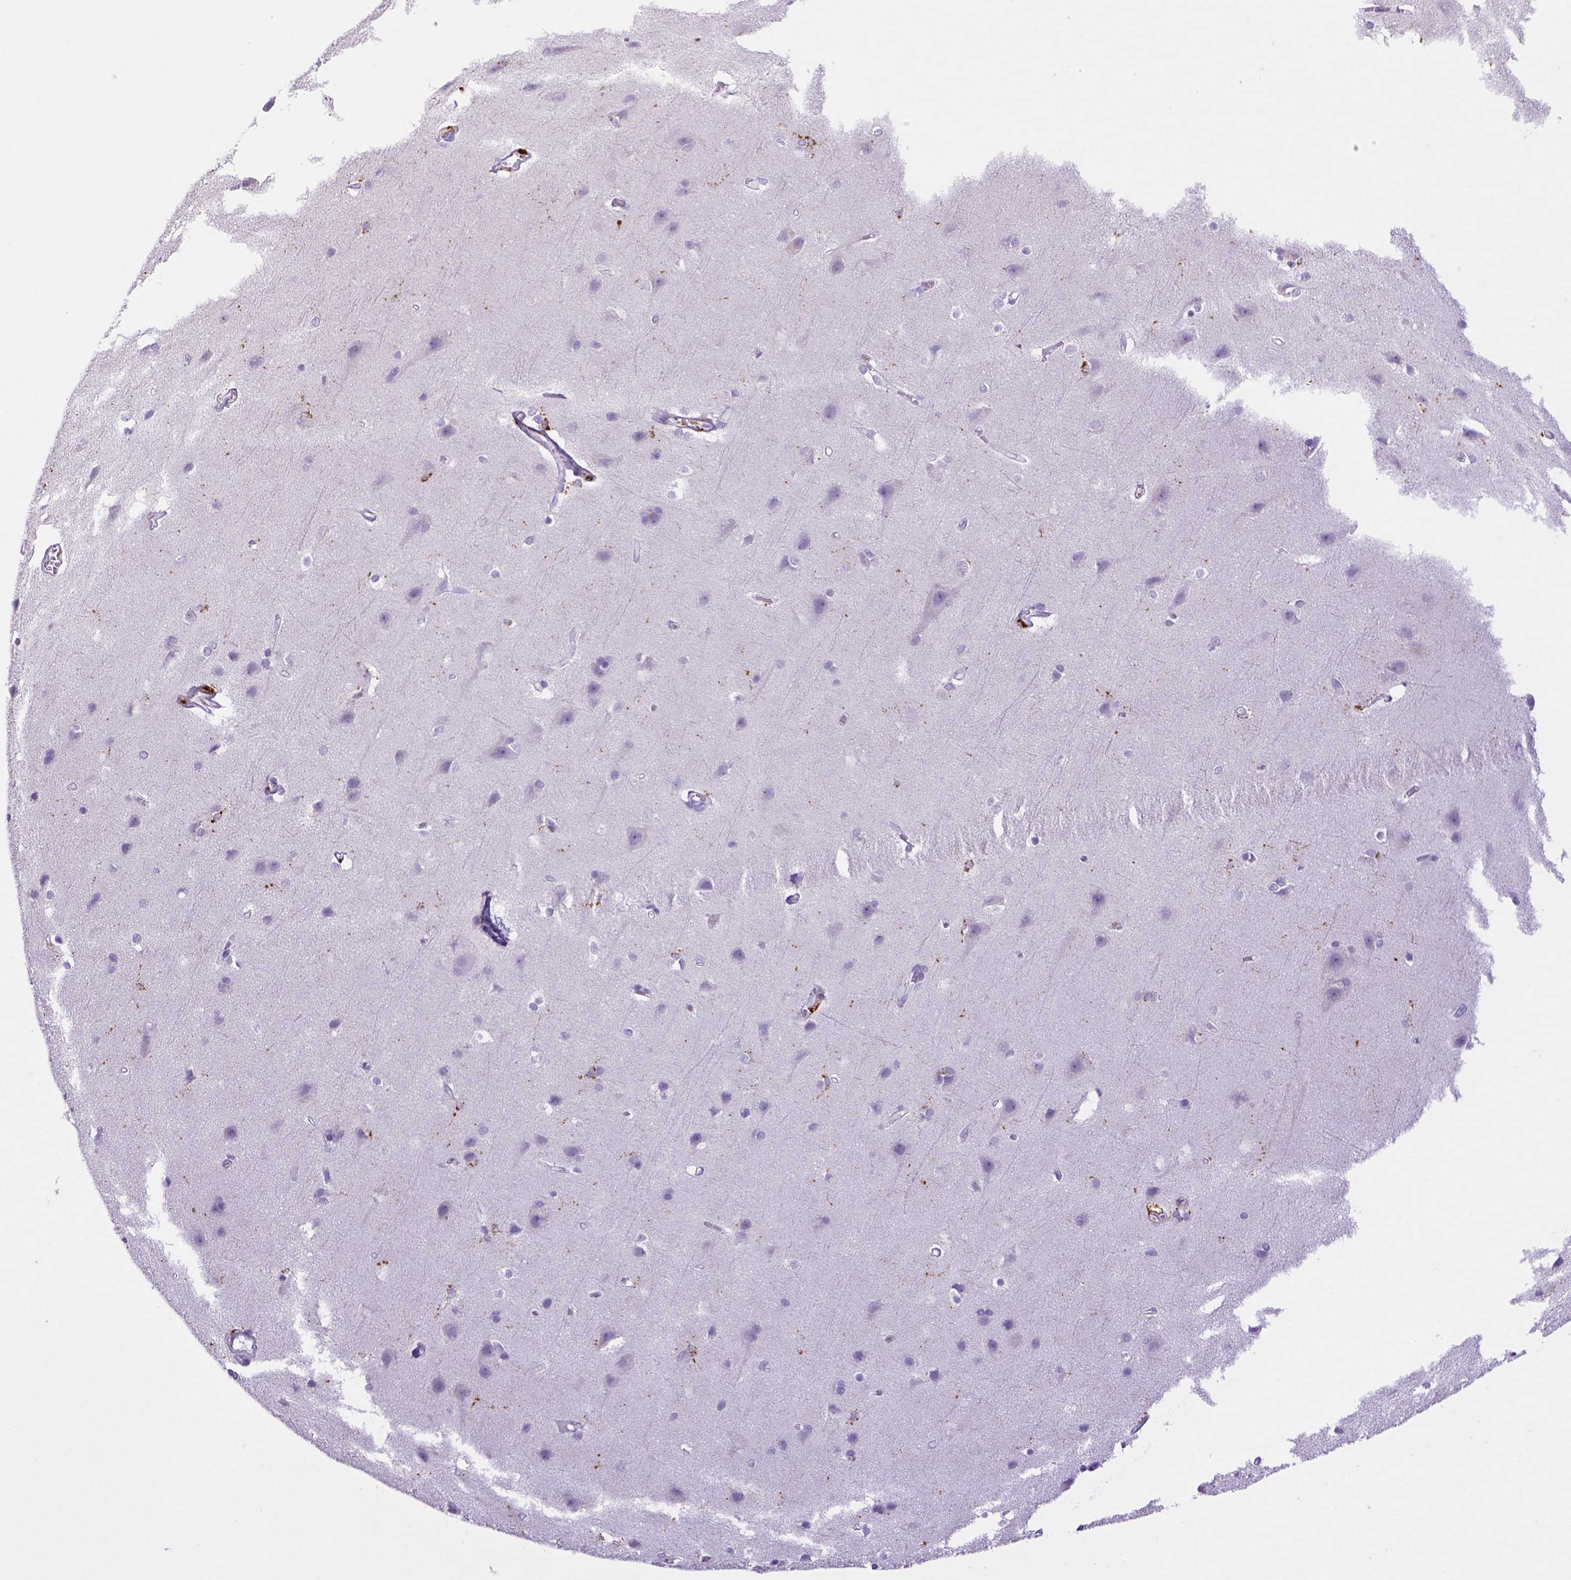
{"staining": {"intensity": "negative", "quantity": "none", "location": "none"}, "tissue": "cerebral cortex", "cell_type": "Endothelial cells", "image_type": "normal", "snomed": [{"axis": "morphology", "description": "Normal tissue, NOS"}, {"axis": "topography", "description": "Cerebral cortex"}], "caption": "The photomicrograph displays no significant positivity in endothelial cells of cerebral cortex. (Stains: DAB immunohistochemistry (IHC) with hematoxylin counter stain, Microscopy: brightfield microscopy at high magnification).", "gene": "CD68", "patient": {"sex": "male", "age": 37}}